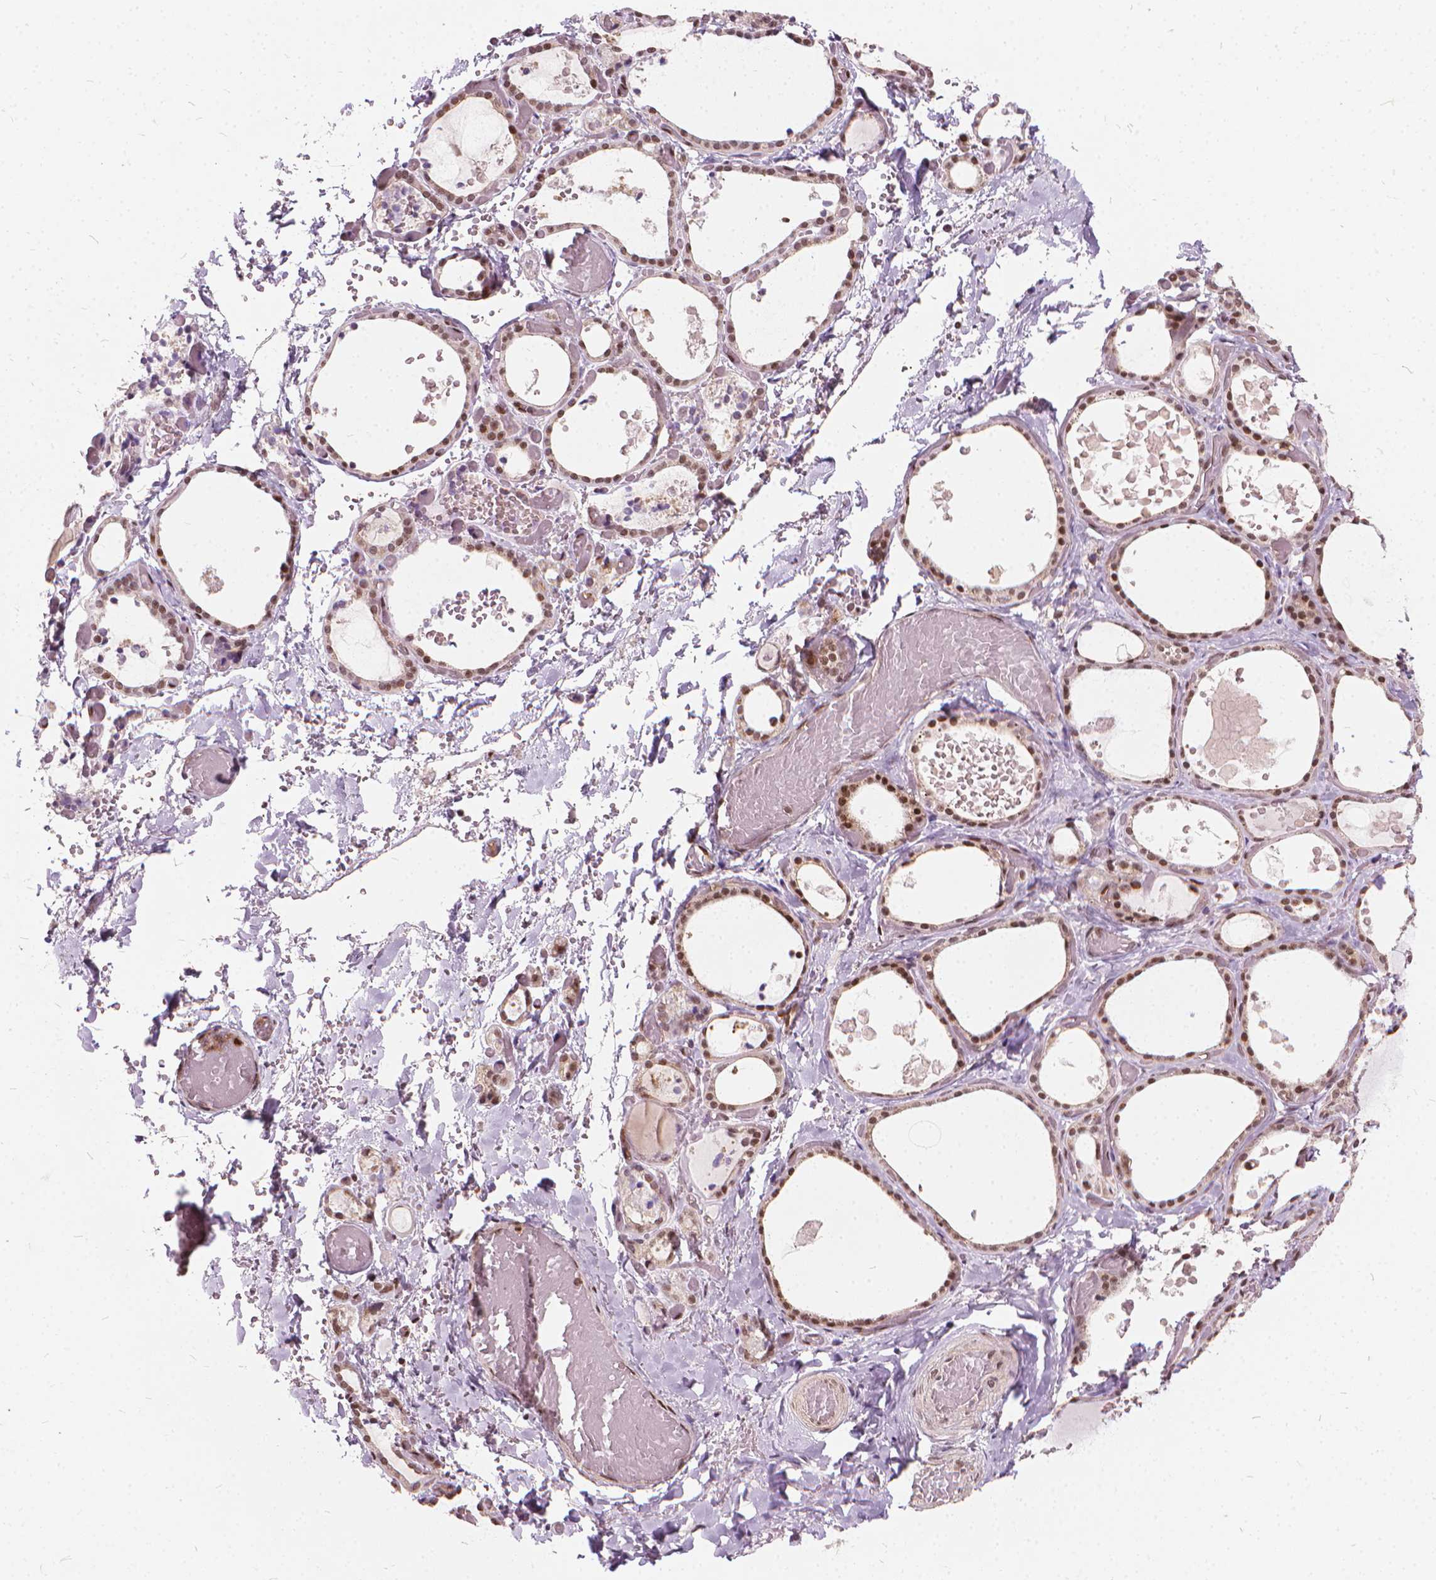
{"staining": {"intensity": "moderate", "quantity": ">75%", "location": "nuclear"}, "tissue": "thyroid gland", "cell_type": "Glandular cells", "image_type": "normal", "snomed": [{"axis": "morphology", "description": "Normal tissue, NOS"}, {"axis": "topography", "description": "Thyroid gland"}], "caption": "Immunohistochemistry staining of benign thyroid gland, which reveals medium levels of moderate nuclear positivity in about >75% of glandular cells indicating moderate nuclear protein staining. The staining was performed using DAB (3,3'-diaminobenzidine) (brown) for protein detection and nuclei were counterstained in hematoxylin (blue).", "gene": "STAT5B", "patient": {"sex": "female", "age": 56}}